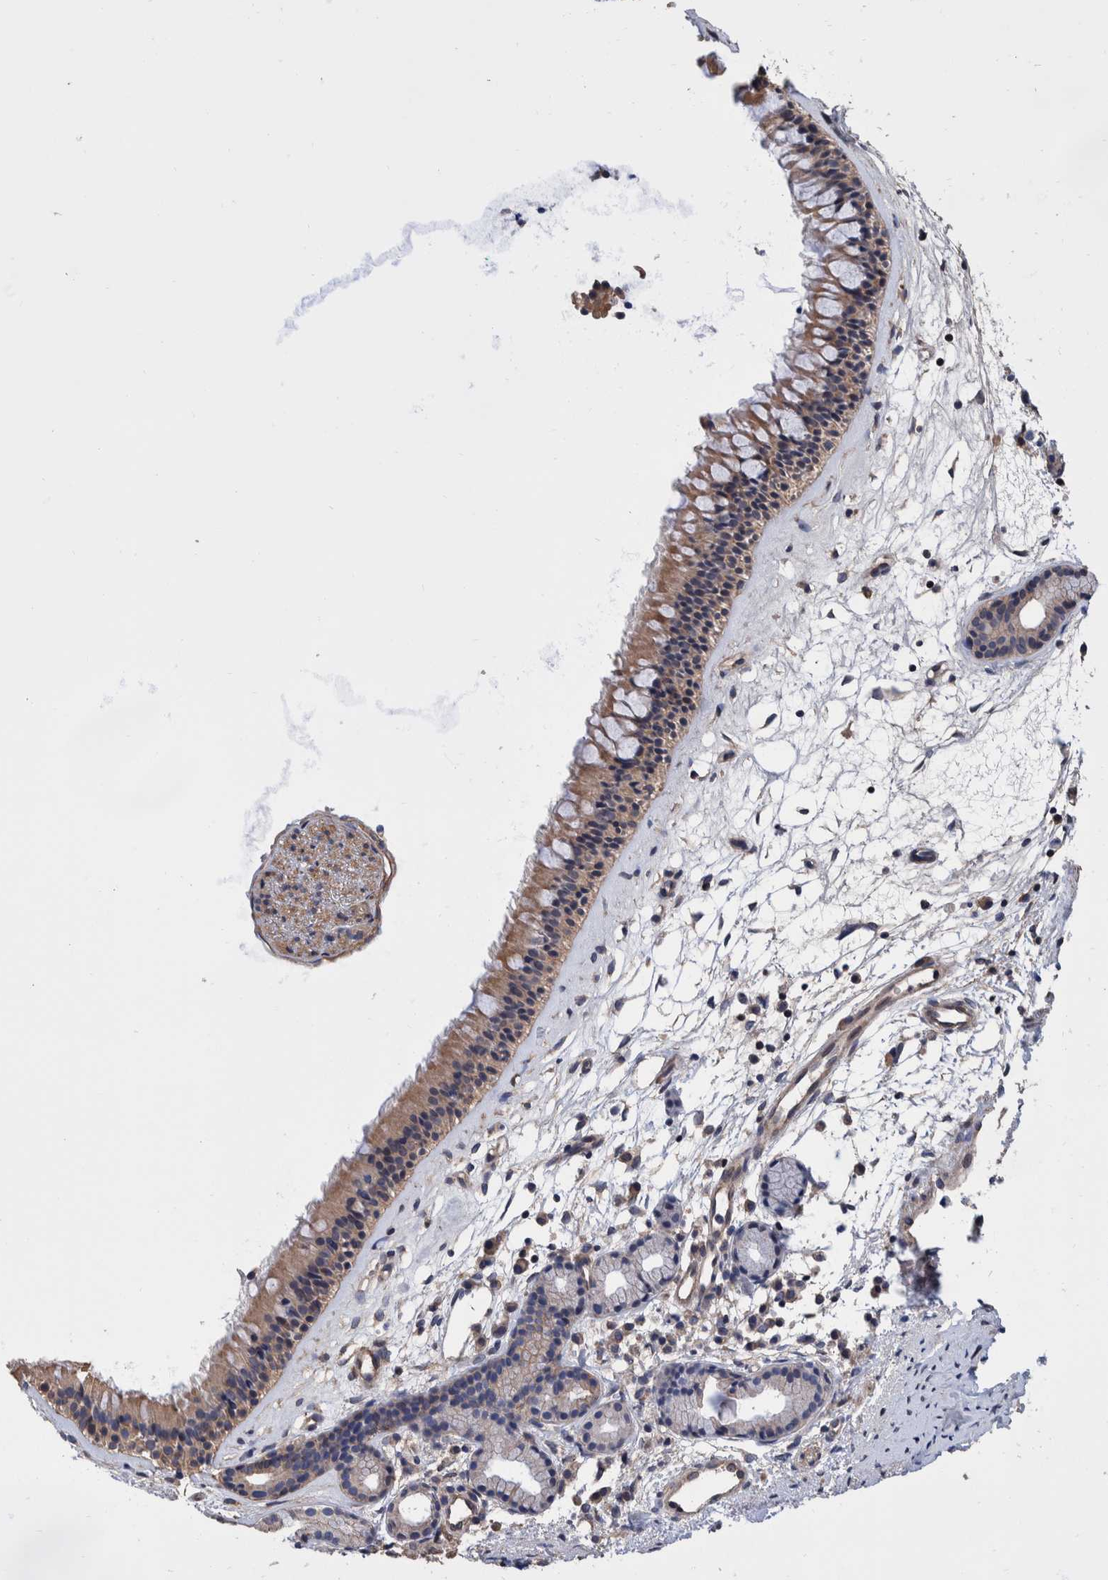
{"staining": {"intensity": "weak", "quantity": ">75%", "location": "cytoplasmic/membranous"}, "tissue": "nasopharynx", "cell_type": "Respiratory epithelial cells", "image_type": "normal", "snomed": [{"axis": "morphology", "description": "Normal tissue, NOS"}, {"axis": "topography", "description": "Nasopharynx"}], "caption": "High-magnification brightfield microscopy of unremarkable nasopharynx stained with DAB (3,3'-diaminobenzidine) (brown) and counterstained with hematoxylin (blue). respiratory epithelial cells exhibit weak cytoplasmic/membranous staining is seen in about>75% of cells.", "gene": "SLC45A4", "patient": {"sex": "female", "age": 42}}